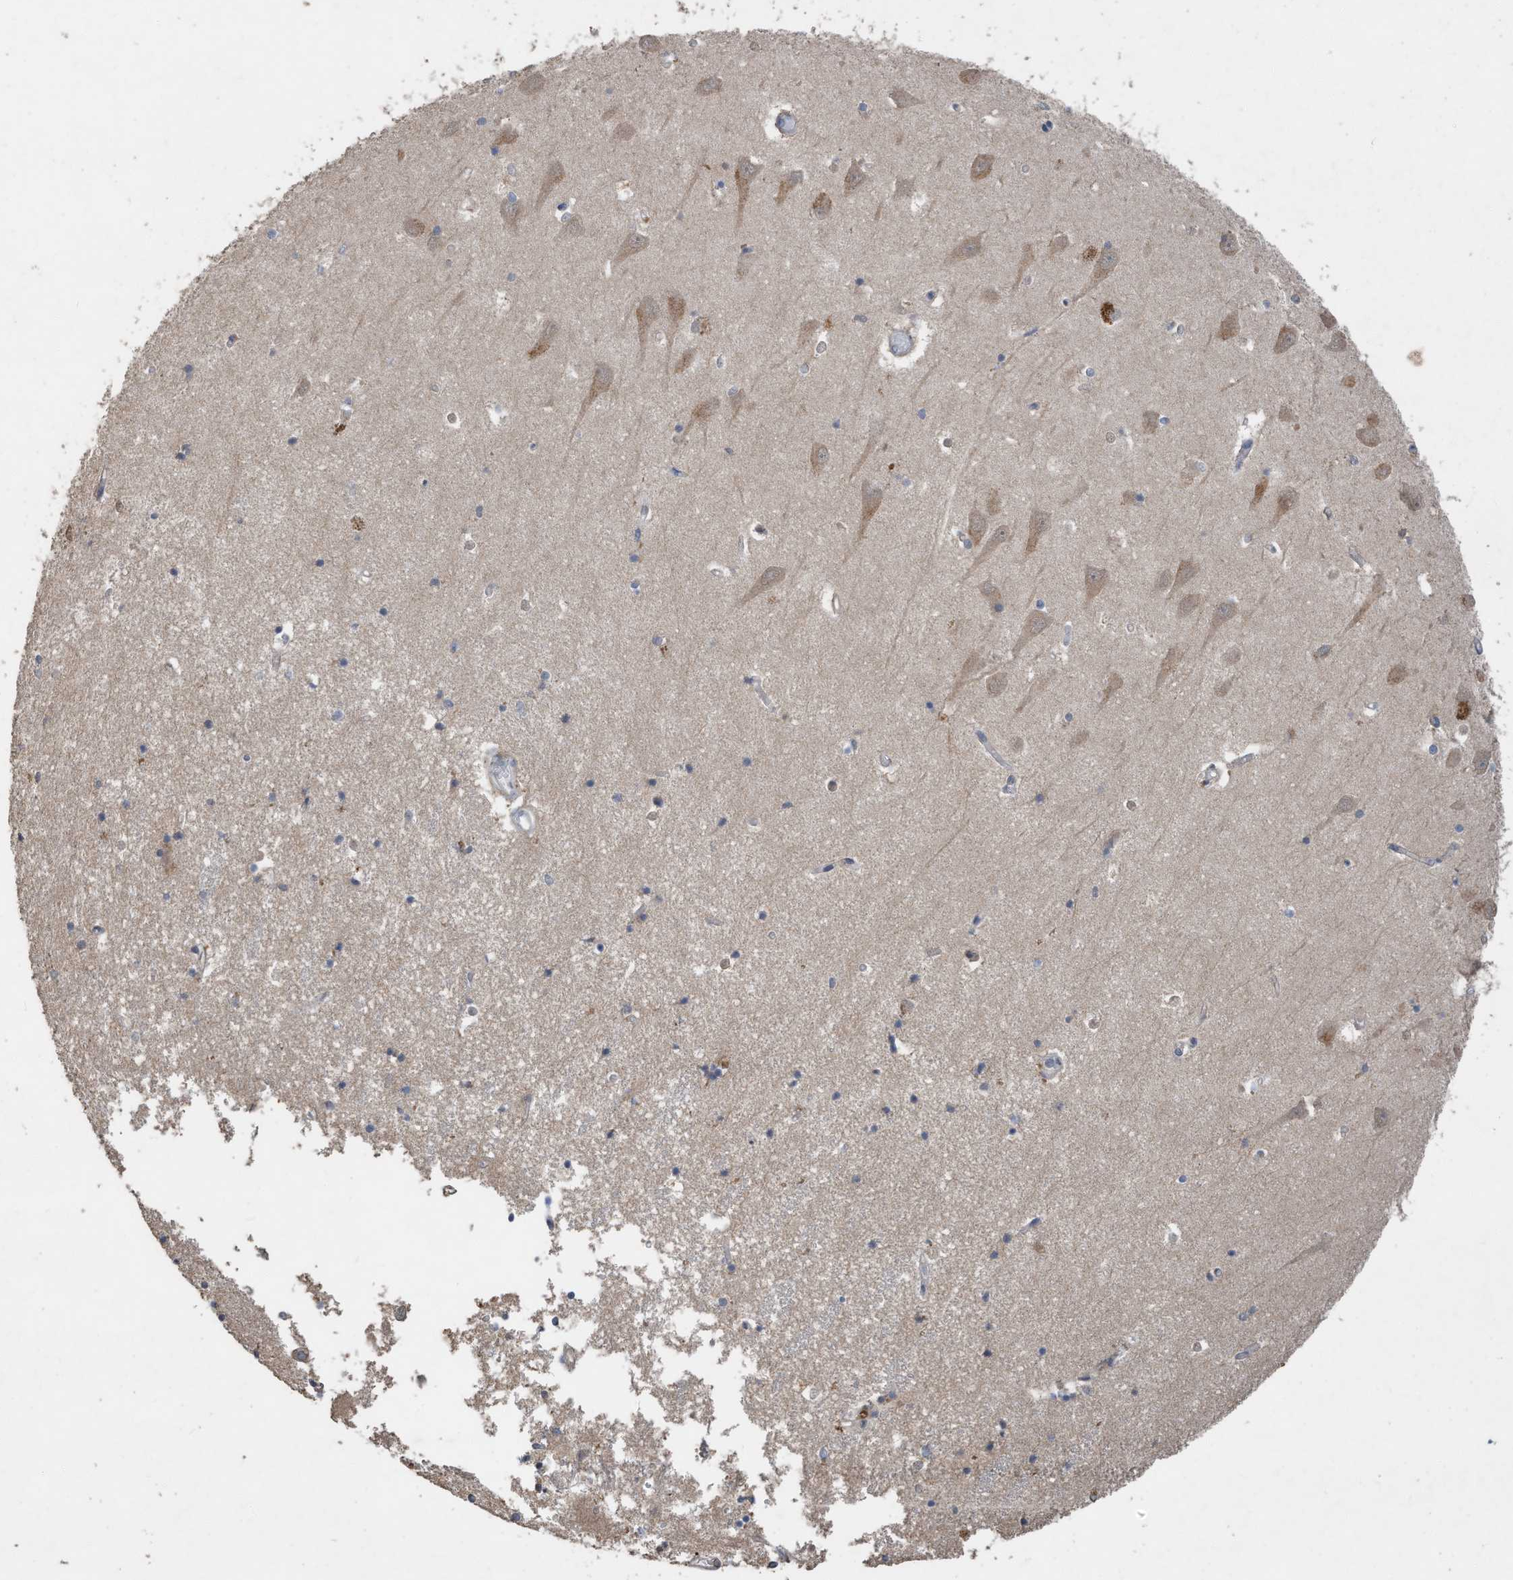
{"staining": {"intensity": "negative", "quantity": "none", "location": "none"}, "tissue": "hippocampus", "cell_type": "Glial cells", "image_type": "normal", "snomed": [{"axis": "morphology", "description": "Normal tissue, NOS"}, {"axis": "topography", "description": "Hippocampus"}], "caption": "This photomicrograph is of unremarkable hippocampus stained with immunohistochemistry (IHC) to label a protein in brown with the nuclei are counter-stained blue. There is no staining in glial cells. Brightfield microscopy of immunohistochemistry (IHC) stained with DAB (3,3'-diaminobenzidine) (brown) and hematoxylin (blue), captured at high magnification.", "gene": "CAPN13", "patient": {"sex": "male", "age": 70}}